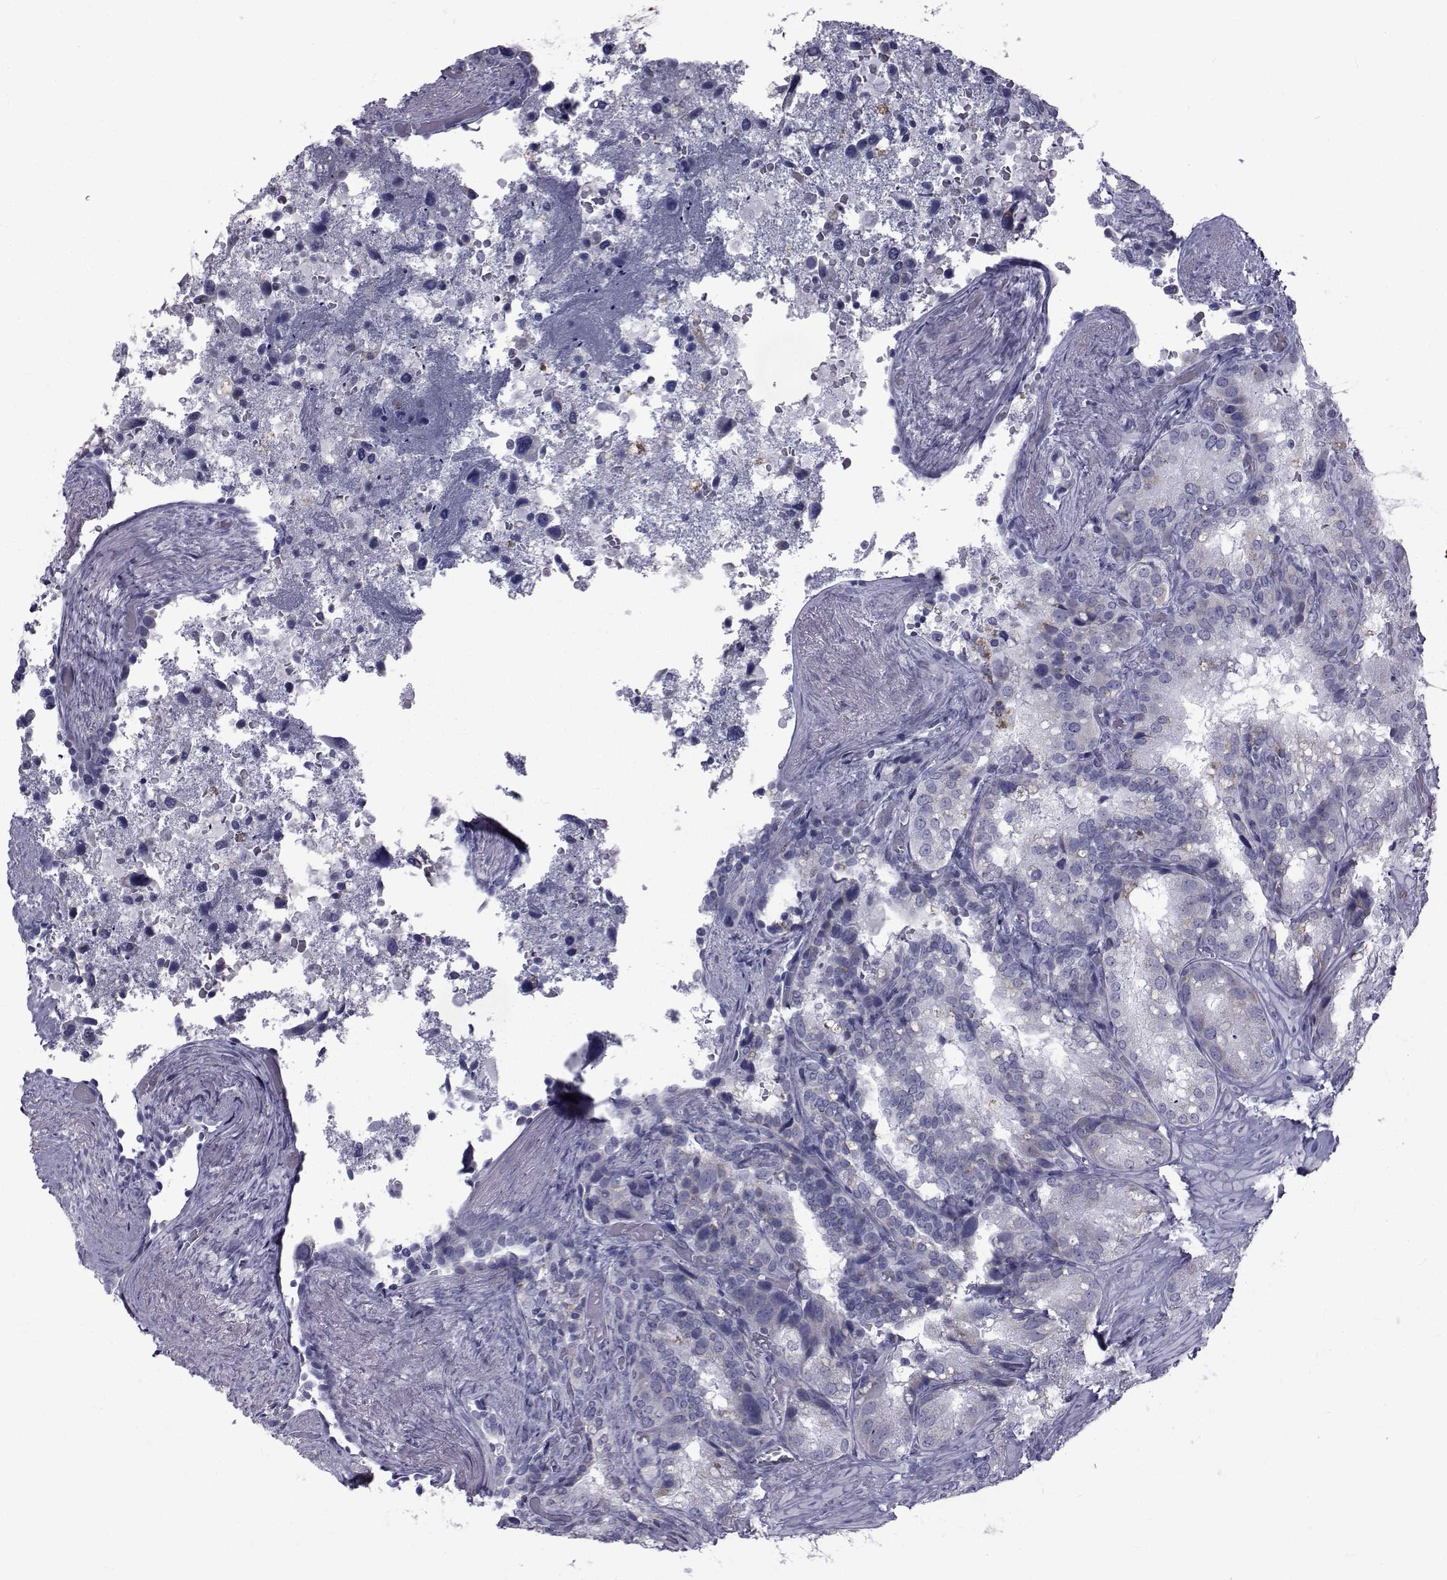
{"staining": {"intensity": "negative", "quantity": "none", "location": "none"}, "tissue": "seminal vesicle", "cell_type": "Glandular cells", "image_type": "normal", "snomed": [{"axis": "morphology", "description": "Normal tissue, NOS"}, {"axis": "topography", "description": "Seminal veicle"}], "caption": "There is no significant expression in glandular cells of seminal vesicle. (DAB immunohistochemistry (IHC) with hematoxylin counter stain).", "gene": "FDXR", "patient": {"sex": "male", "age": 60}}